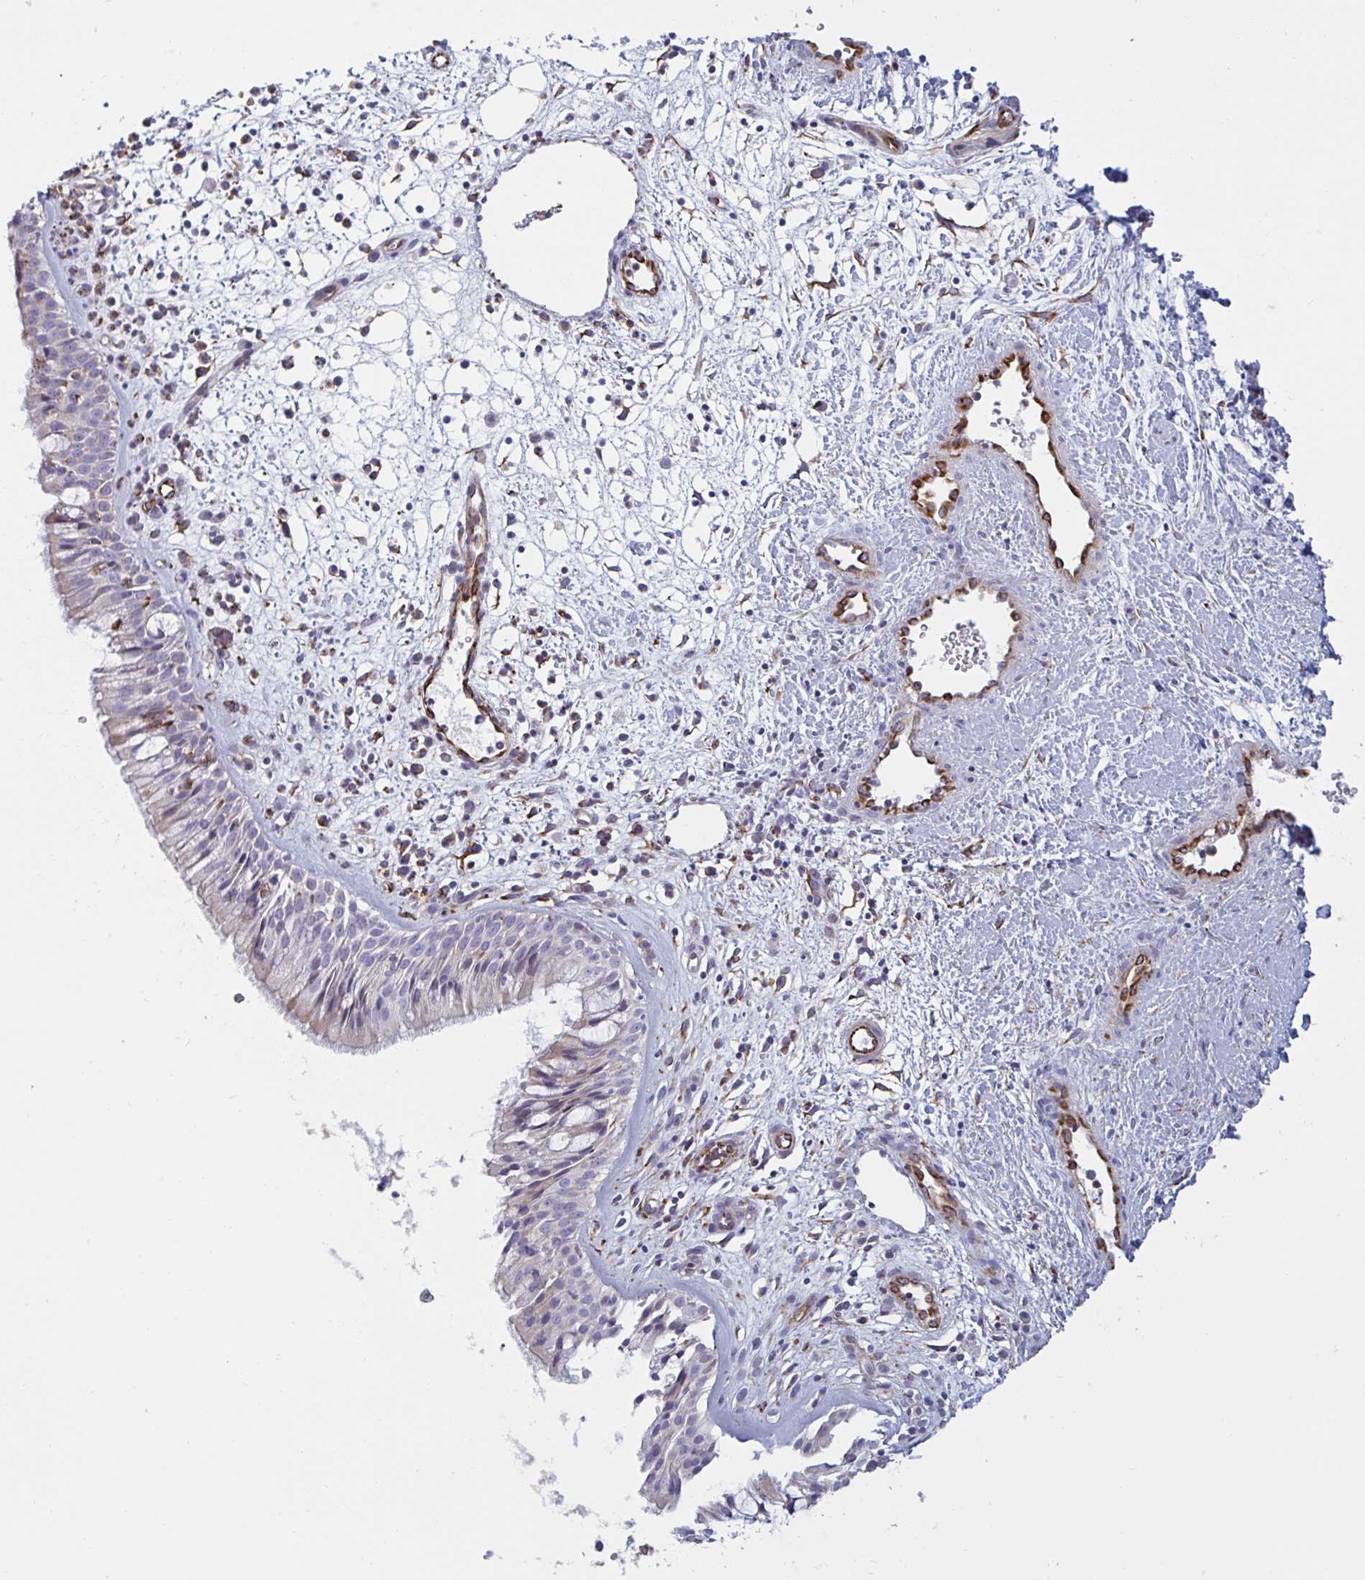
{"staining": {"intensity": "weak", "quantity": "<25%", "location": "cytoplasmic/membranous"}, "tissue": "nasopharynx", "cell_type": "Respiratory epithelial cells", "image_type": "normal", "snomed": [{"axis": "morphology", "description": "Normal tissue, NOS"}, {"axis": "topography", "description": "Nasopharynx"}], "caption": "IHC of unremarkable human nasopharynx demonstrates no expression in respiratory epithelial cells. The staining is performed using DAB brown chromogen with nuclei counter-stained in using hematoxylin.", "gene": "SLC9A6", "patient": {"sex": "male", "age": 65}}